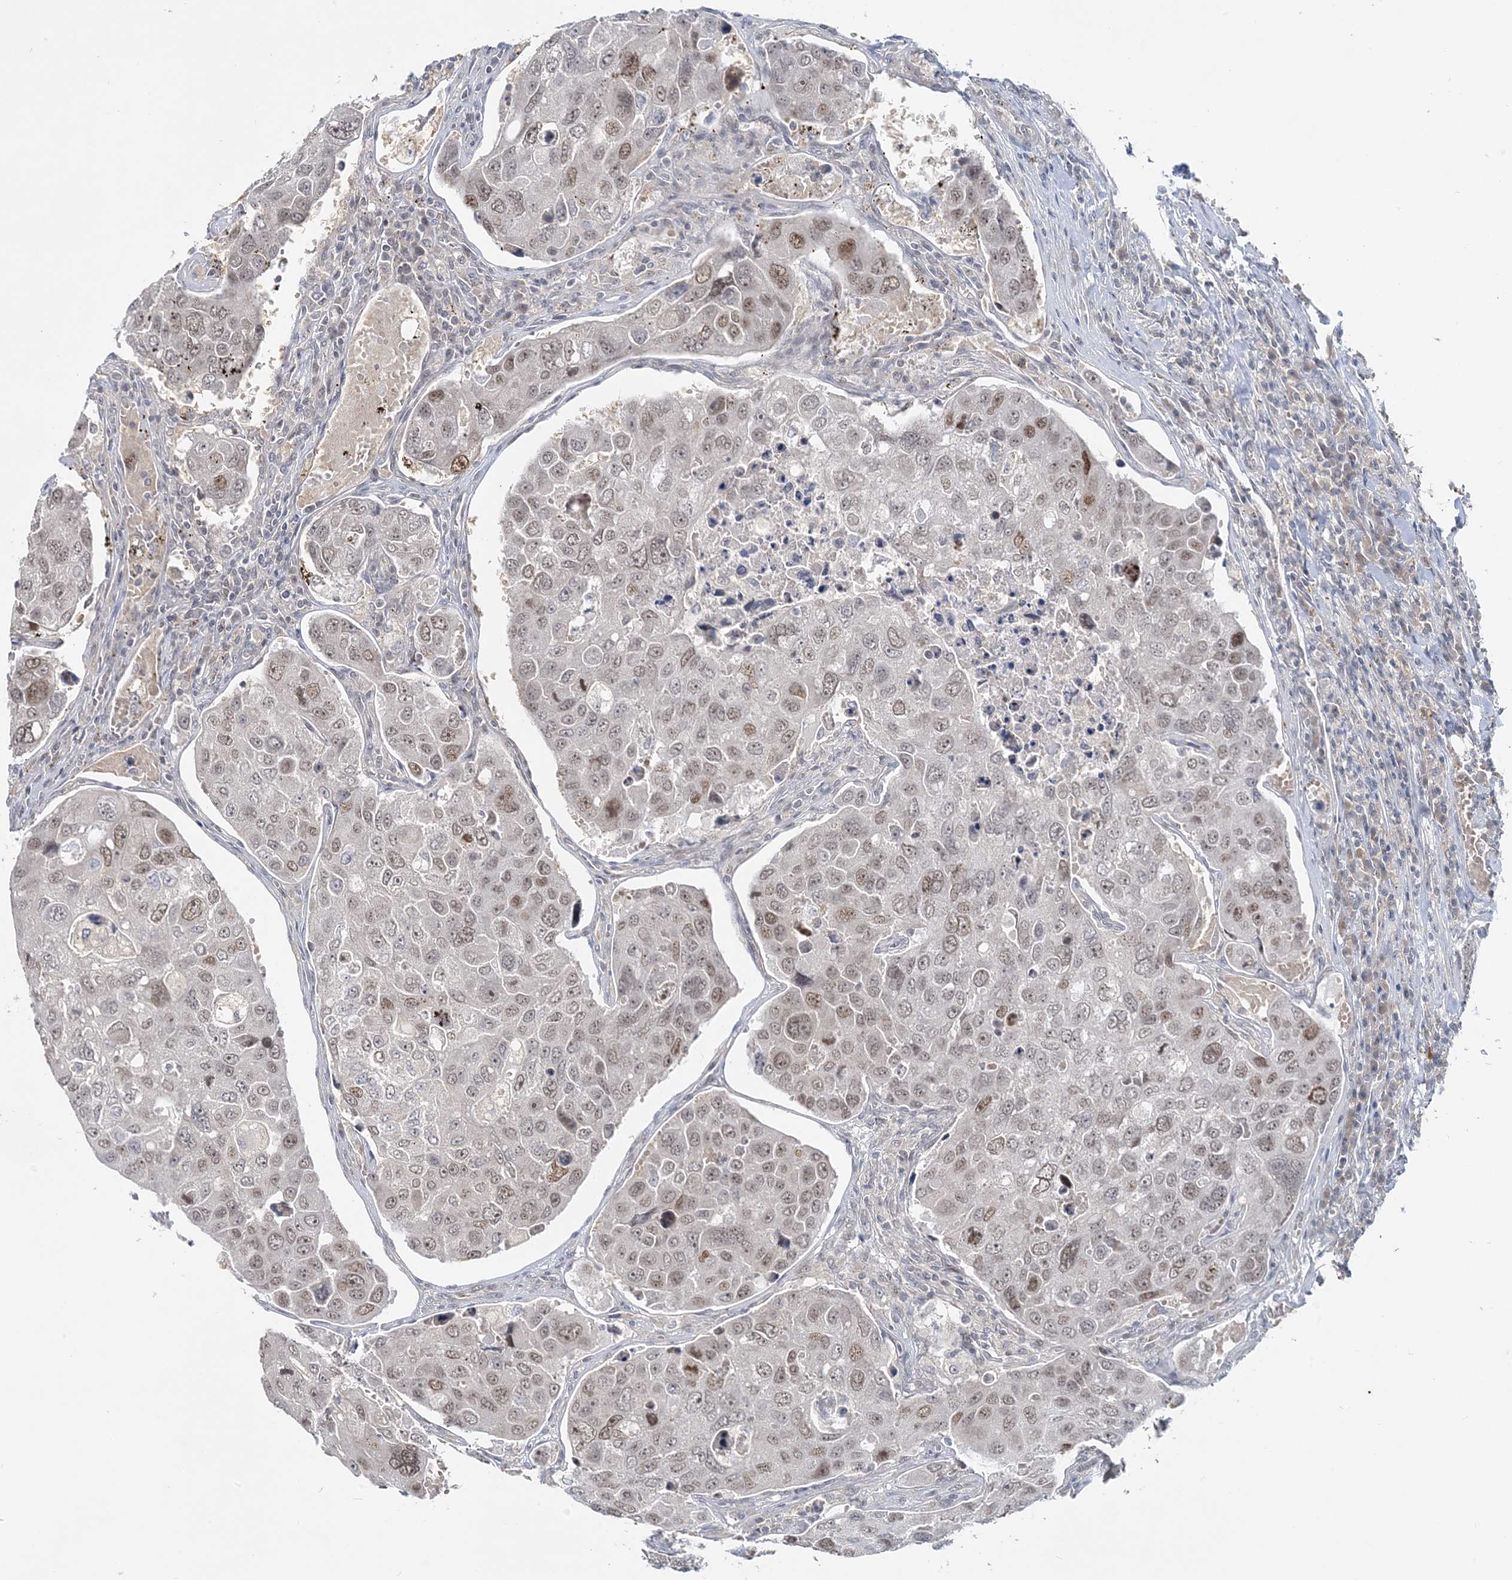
{"staining": {"intensity": "weak", "quantity": "25%-75%", "location": "nuclear"}, "tissue": "urothelial cancer", "cell_type": "Tumor cells", "image_type": "cancer", "snomed": [{"axis": "morphology", "description": "Urothelial carcinoma, High grade"}, {"axis": "topography", "description": "Lymph node"}, {"axis": "topography", "description": "Urinary bladder"}], "caption": "IHC (DAB) staining of human urothelial cancer displays weak nuclear protein positivity in about 25%-75% of tumor cells. (brown staining indicates protein expression, while blue staining denotes nuclei).", "gene": "LEXM", "patient": {"sex": "male", "age": 51}}